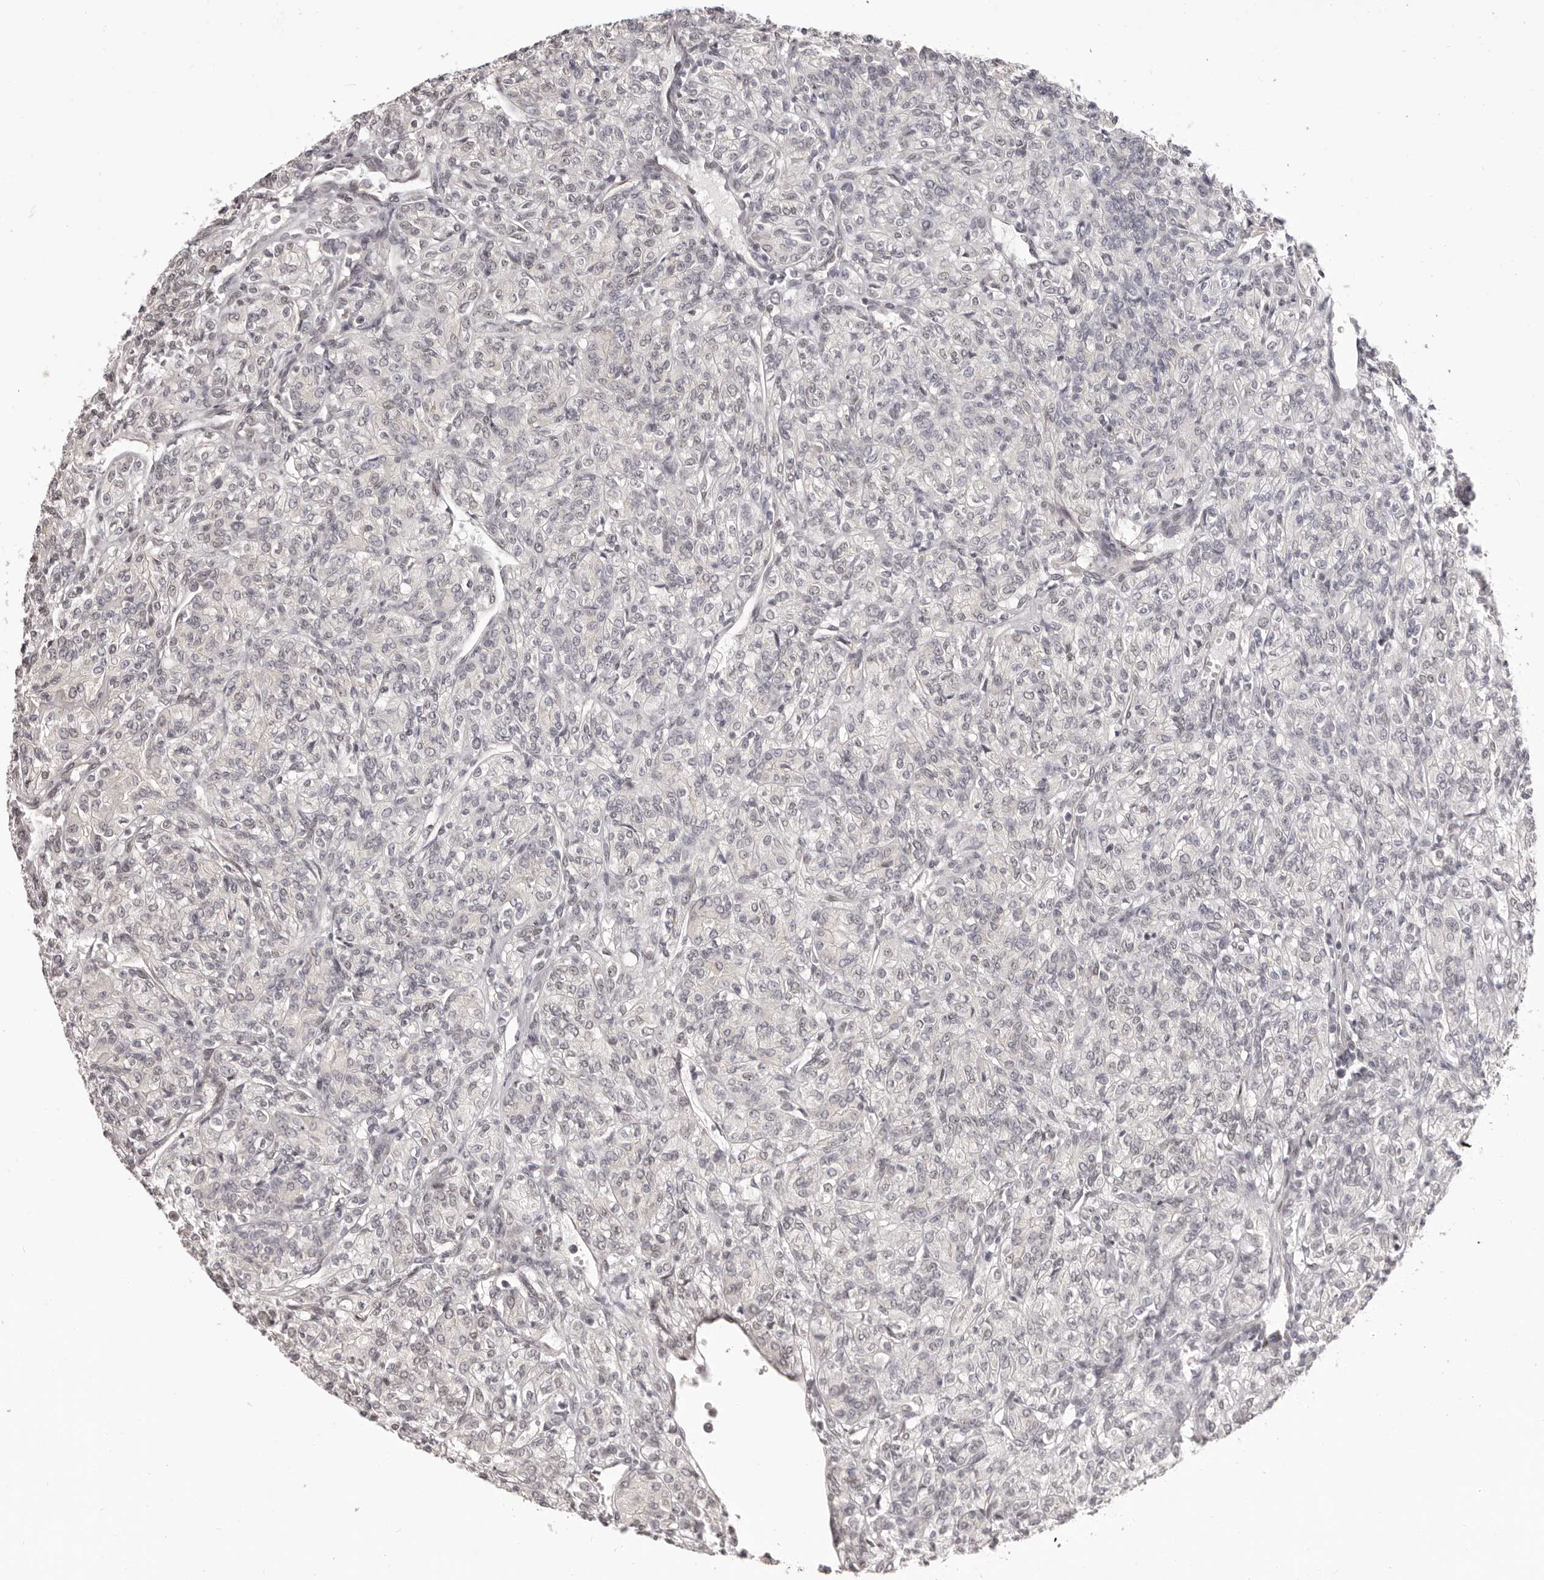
{"staining": {"intensity": "negative", "quantity": "none", "location": "none"}, "tissue": "renal cancer", "cell_type": "Tumor cells", "image_type": "cancer", "snomed": [{"axis": "morphology", "description": "Adenocarcinoma, NOS"}, {"axis": "topography", "description": "Kidney"}], "caption": "DAB (3,3'-diaminobenzidine) immunohistochemical staining of human renal cancer (adenocarcinoma) demonstrates no significant expression in tumor cells. (DAB immunohistochemistry visualized using brightfield microscopy, high magnification).", "gene": "RNF2", "patient": {"sex": "male", "age": 77}}